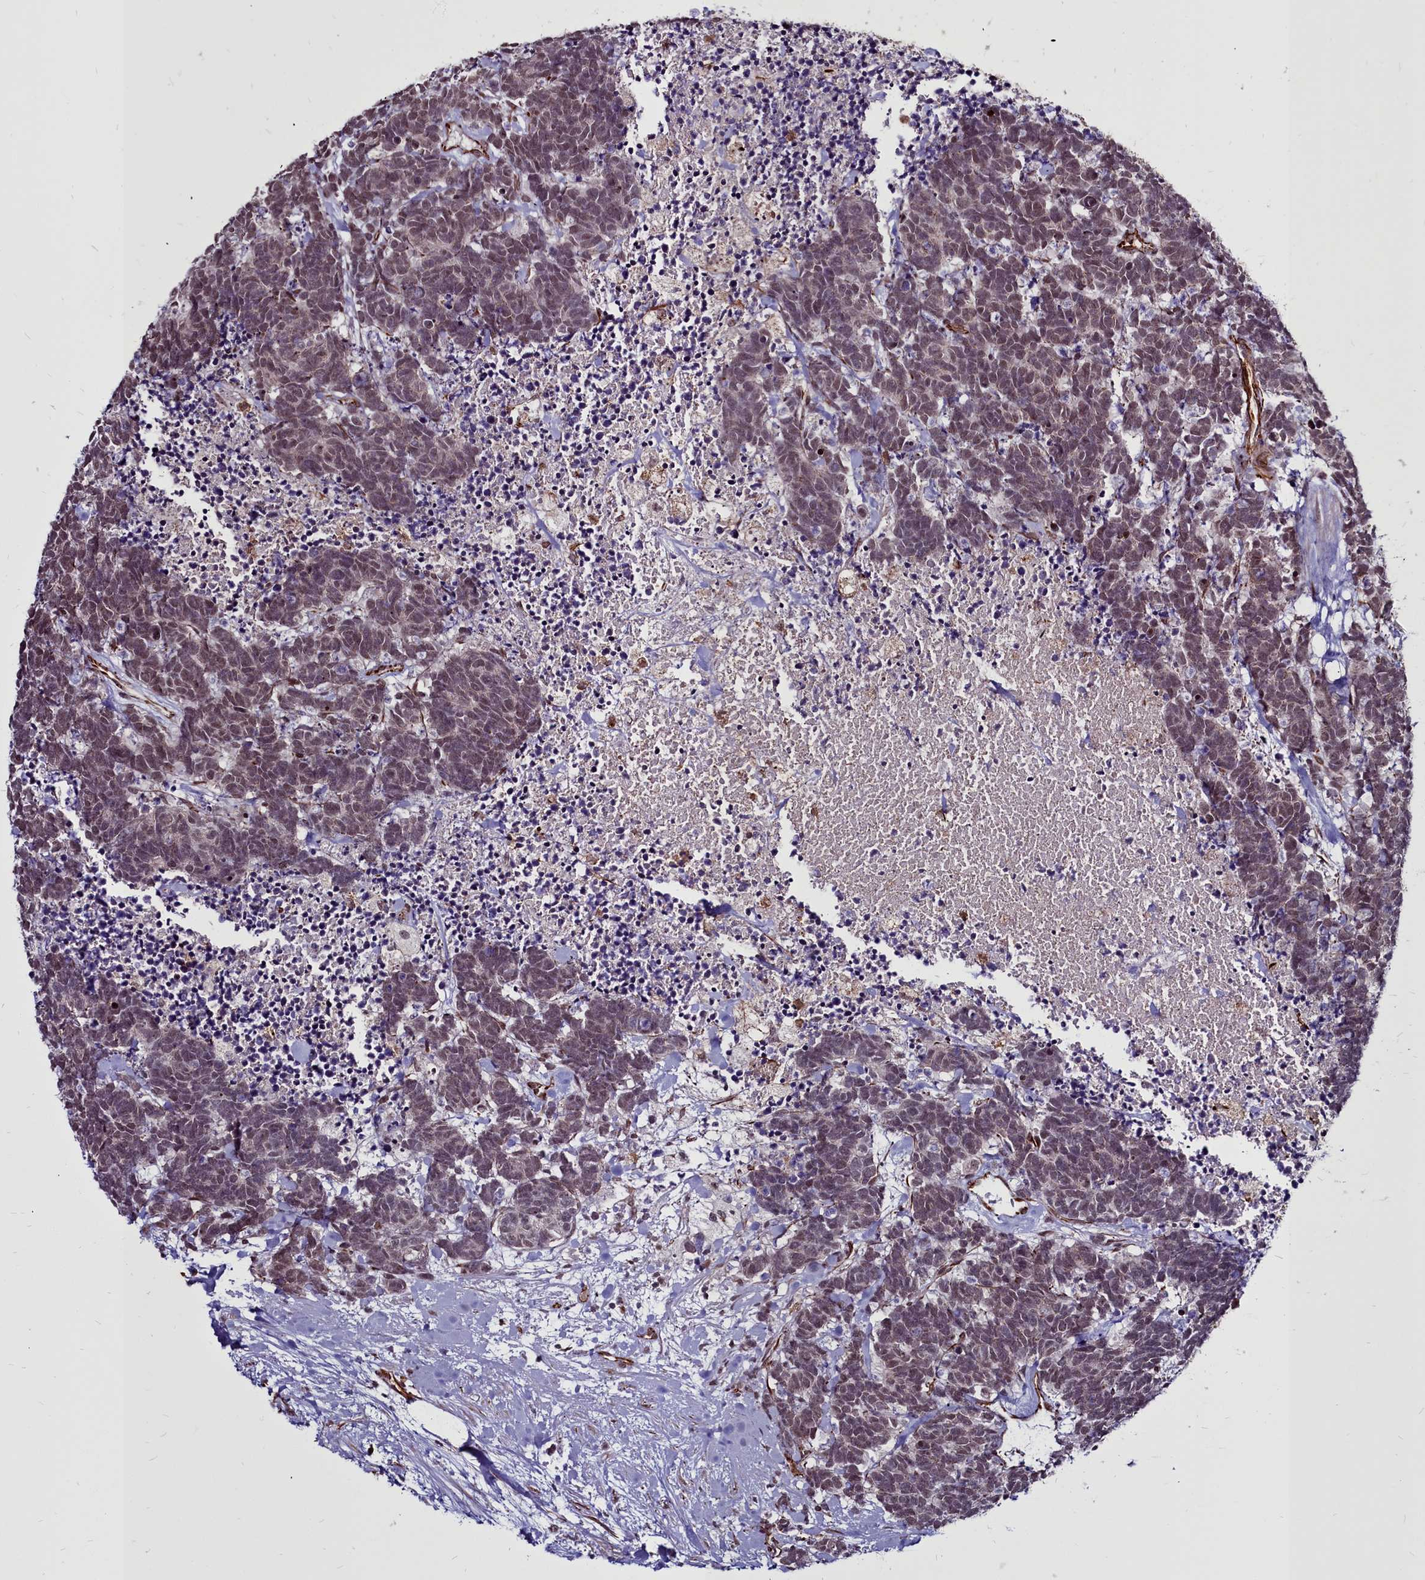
{"staining": {"intensity": "weak", "quantity": "25%-75%", "location": "nuclear"}, "tissue": "carcinoid", "cell_type": "Tumor cells", "image_type": "cancer", "snomed": [{"axis": "morphology", "description": "Carcinoma, NOS"}, {"axis": "morphology", "description": "Carcinoid, malignant, NOS"}, {"axis": "topography", "description": "Prostate"}], "caption": "Protein staining of carcinoid (malignant) tissue displays weak nuclear expression in about 25%-75% of tumor cells. The staining was performed using DAB (3,3'-diaminobenzidine), with brown indicating positive protein expression. Nuclei are stained blue with hematoxylin.", "gene": "CLK3", "patient": {"sex": "male", "age": 57}}